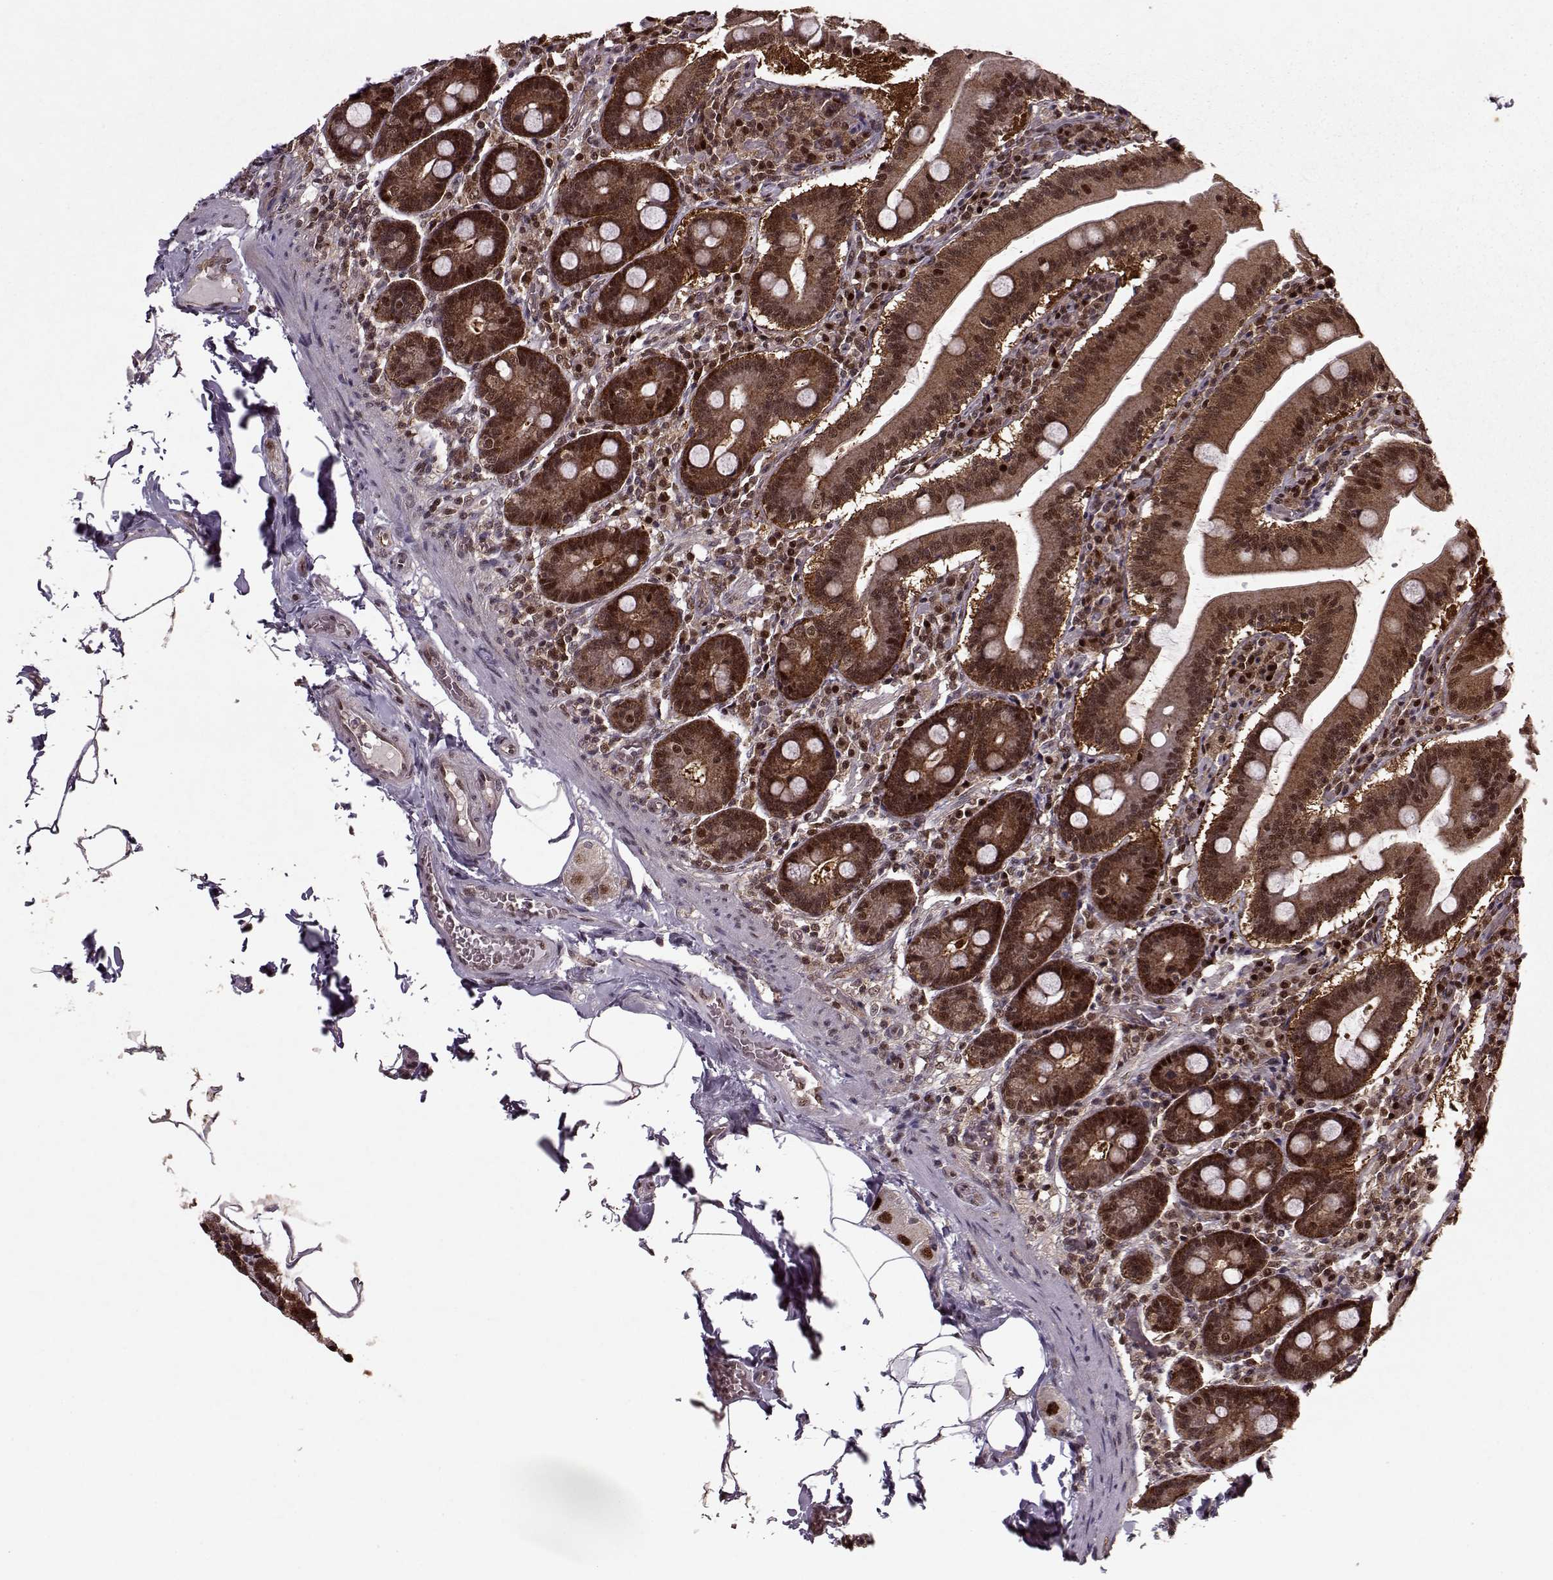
{"staining": {"intensity": "strong", "quantity": ">75%", "location": "nuclear"}, "tissue": "small intestine", "cell_type": "Glandular cells", "image_type": "normal", "snomed": [{"axis": "morphology", "description": "Normal tissue, NOS"}, {"axis": "topography", "description": "Small intestine"}], "caption": "Benign small intestine shows strong nuclear expression in approximately >75% of glandular cells.", "gene": "PSMA7", "patient": {"sex": "male", "age": 37}}